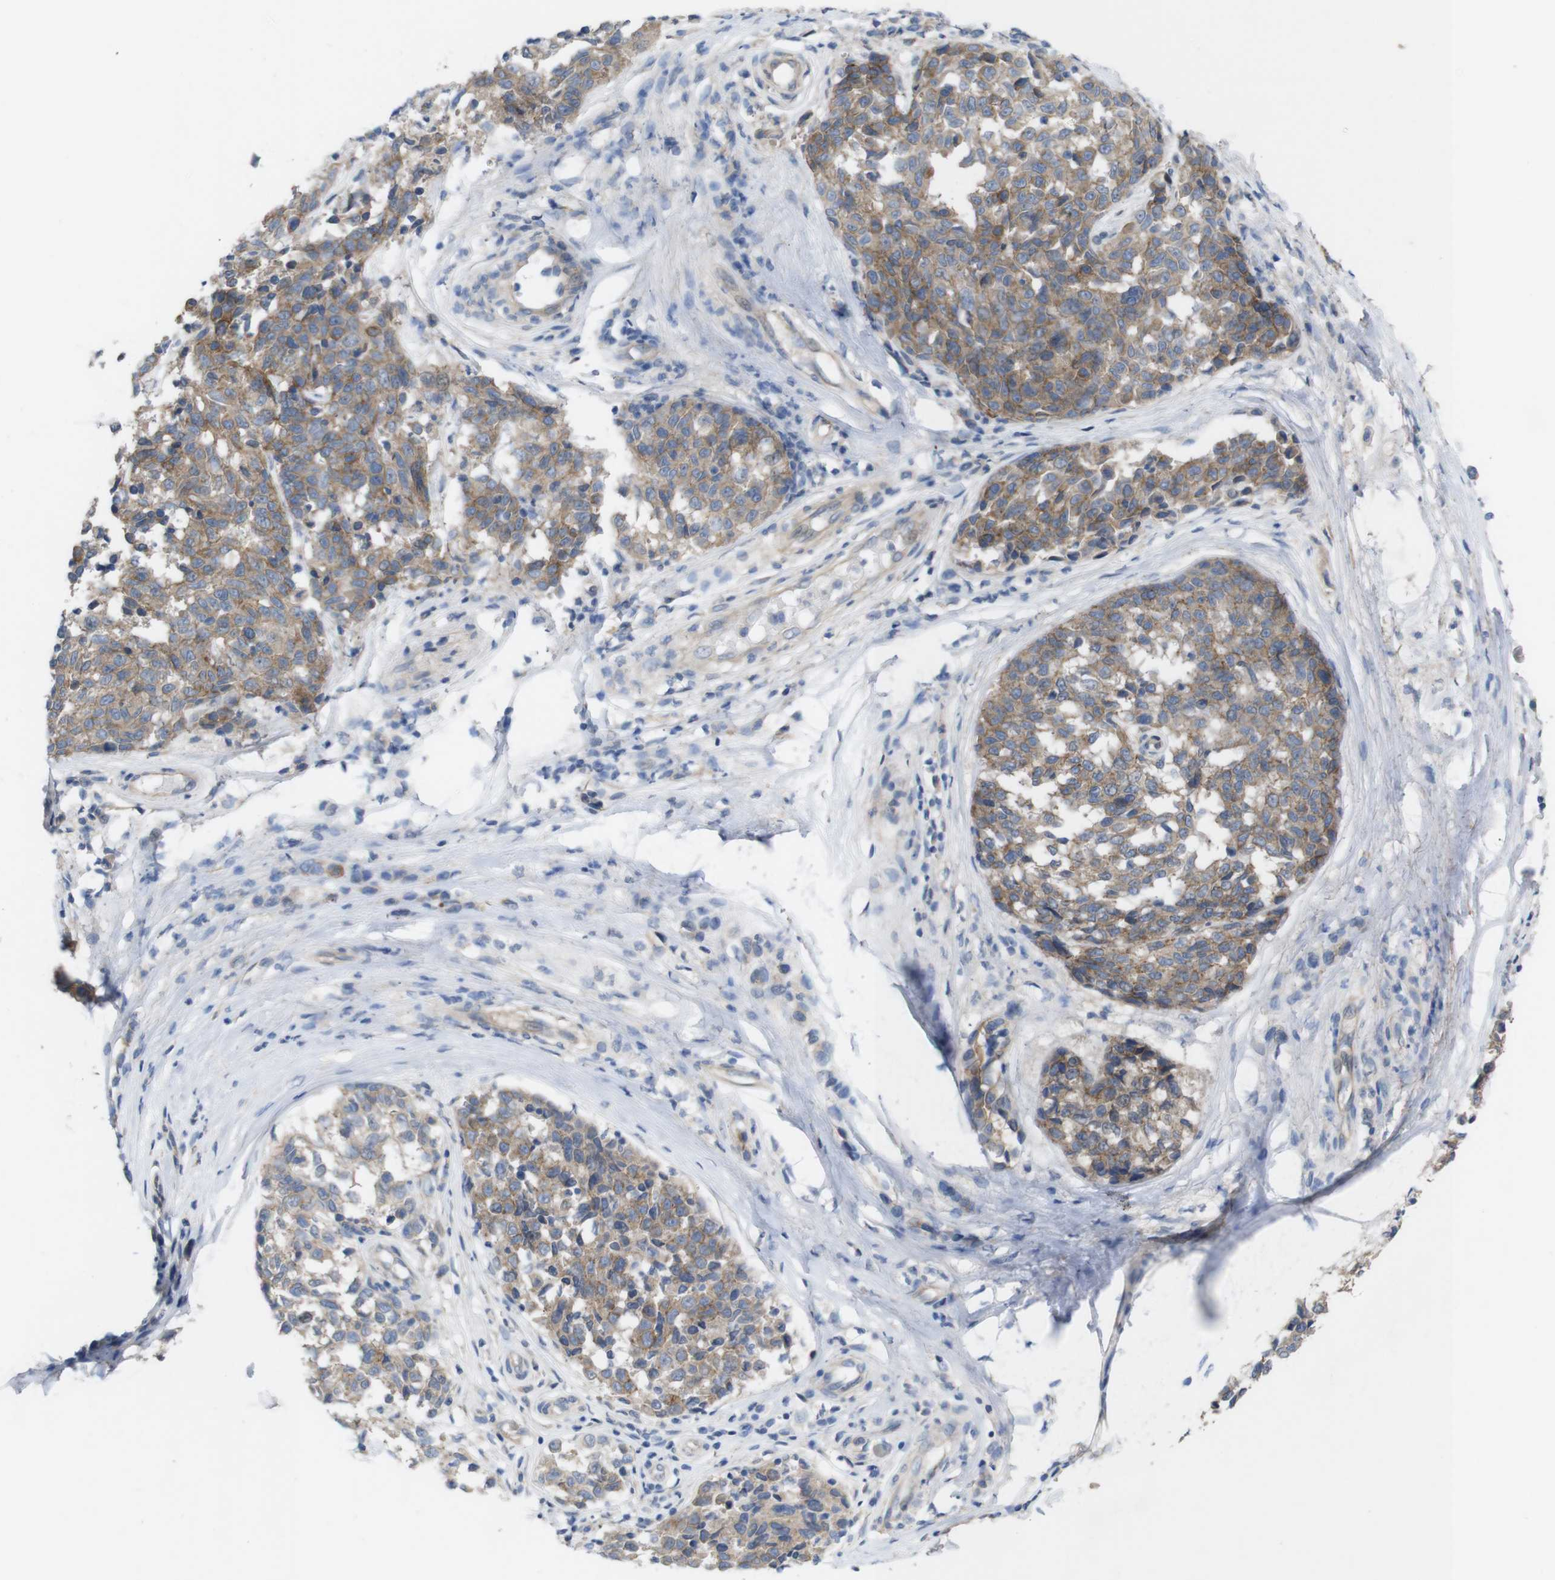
{"staining": {"intensity": "moderate", "quantity": ">75%", "location": "cytoplasmic/membranous"}, "tissue": "melanoma", "cell_type": "Tumor cells", "image_type": "cancer", "snomed": [{"axis": "morphology", "description": "Malignant melanoma, NOS"}, {"axis": "topography", "description": "Skin"}], "caption": "Brown immunohistochemical staining in human malignant melanoma displays moderate cytoplasmic/membranous expression in about >75% of tumor cells.", "gene": "KIDINS220", "patient": {"sex": "female", "age": 64}}